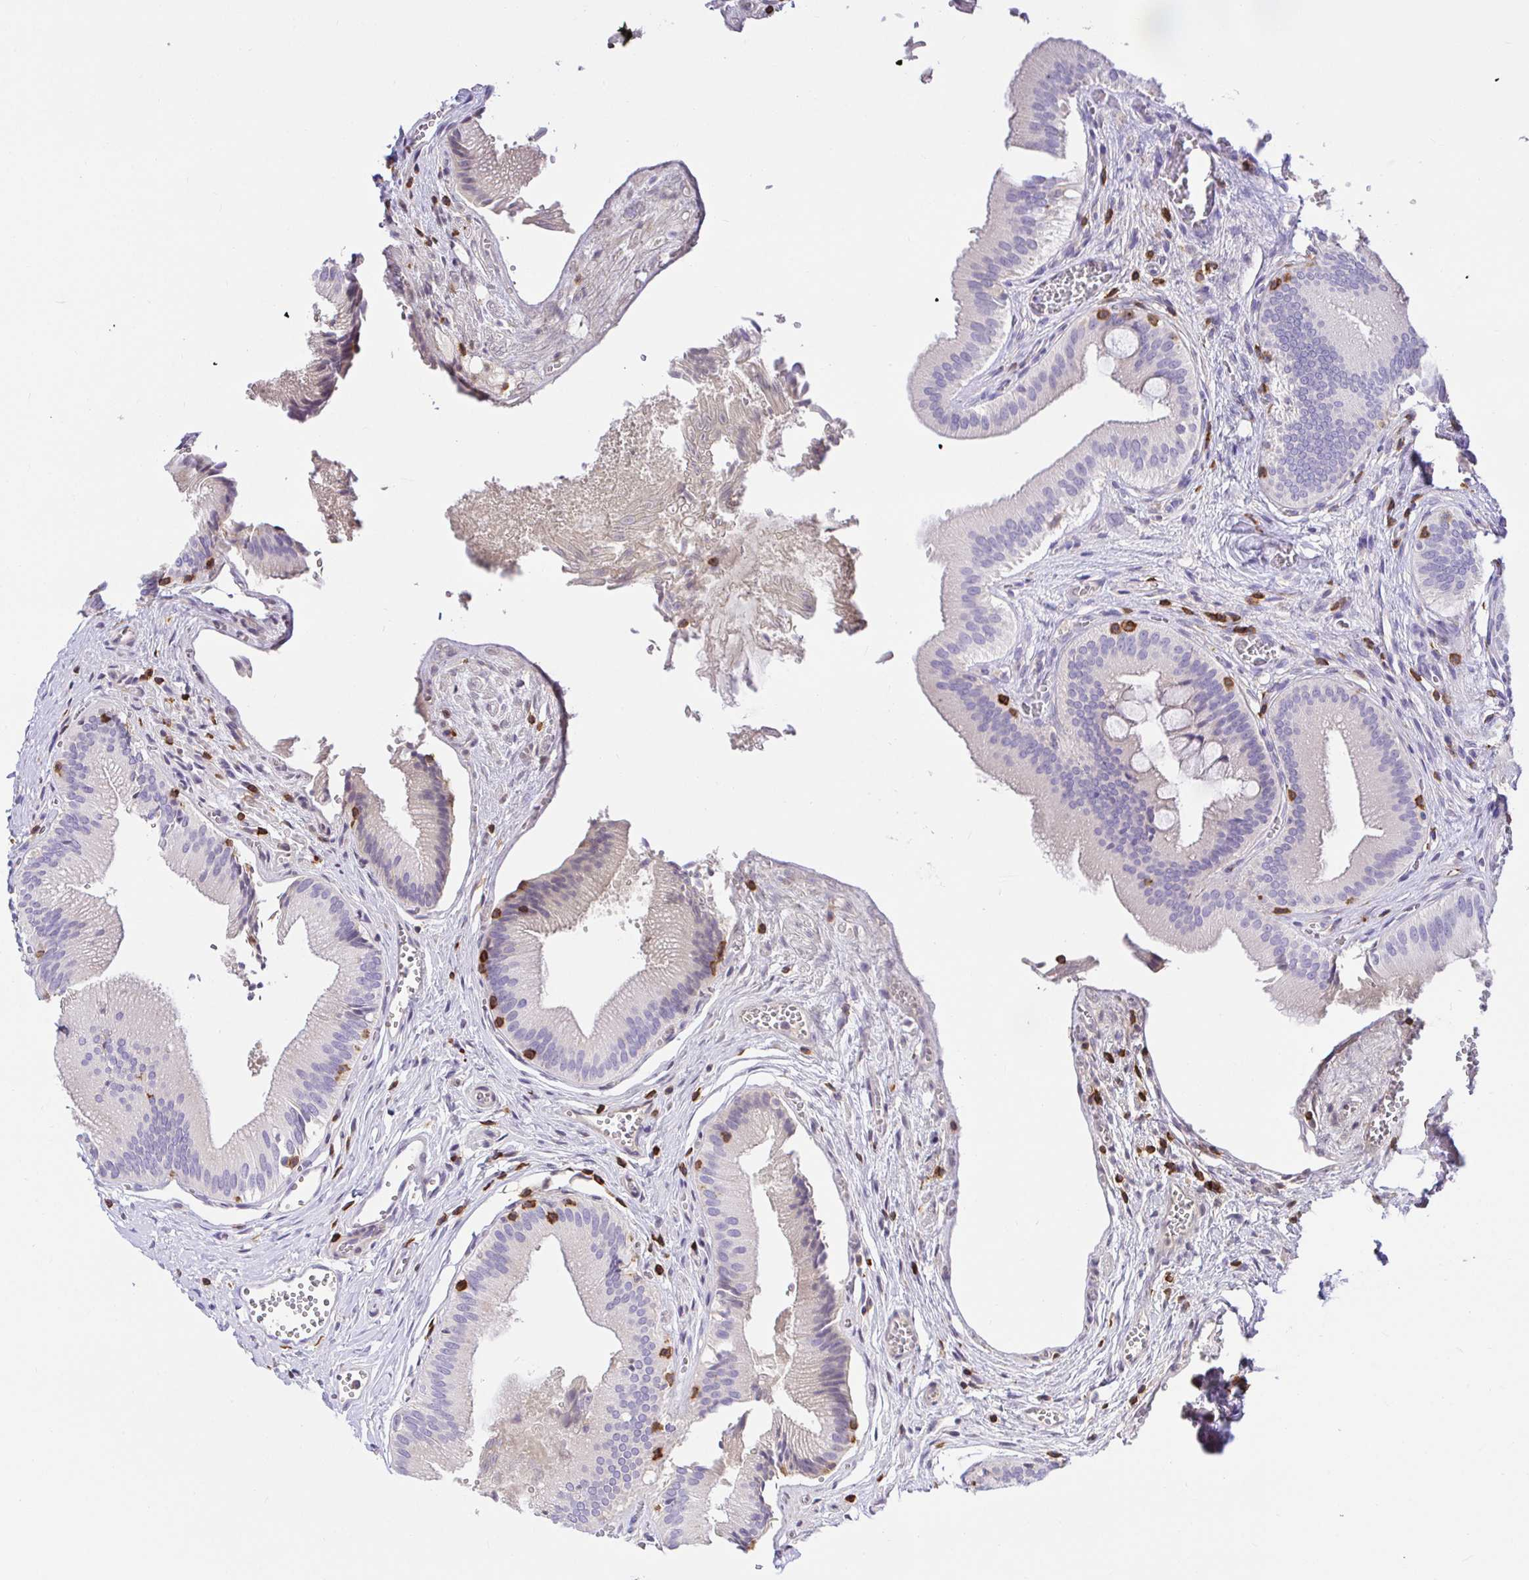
{"staining": {"intensity": "negative", "quantity": "none", "location": "none"}, "tissue": "gallbladder", "cell_type": "Glandular cells", "image_type": "normal", "snomed": [{"axis": "morphology", "description": "Normal tissue, NOS"}, {"axis": "topography", "description": "Gallbladder"}], "caption": "Normal gallbladder was stained to show a protein in brown. There is no significant staining in glandular cells. (Immunohistochemistry, brightfield microscopy, high magnification).", "gene": "SKAP1", "patient": {"sex": "male", "age": 17}}